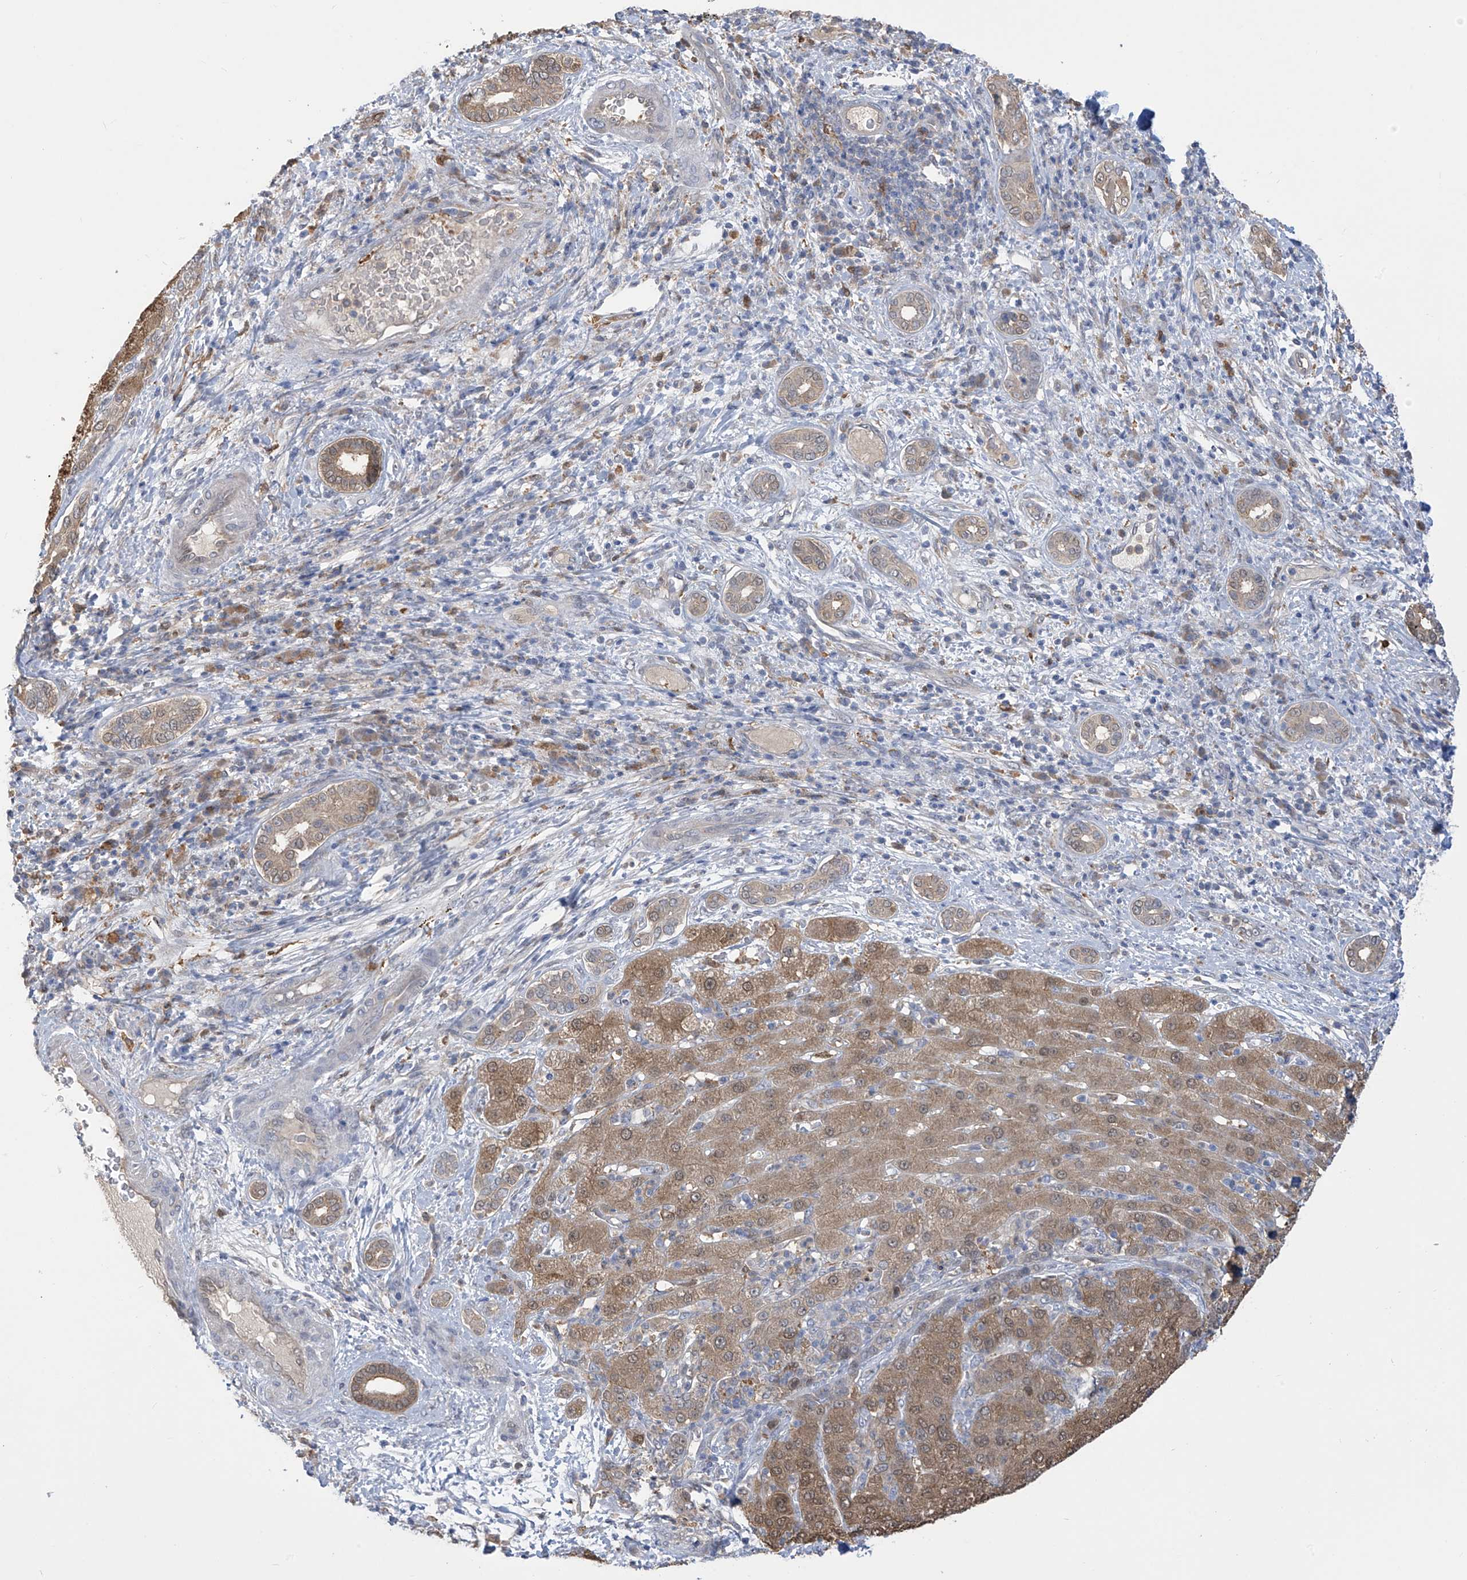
{"staining": {"intensity": "moderate", "quantity": ">75%", "location": "cytoplasmic/membranous,nuclear"}, "tissue": "liver cancer", "cell_type": "Tumor cells", "image_type": "cancer", "snomed": [{"axis": "morphology", "description": "Carcinoma, Hepatocellular, NOS"}, {"axis": "topography", "description": "Liver"}], "caption": "The immunohistochemical stain labels moderate cytoplasmic/membranous and nuclear positivity in tumor cells of hepatocellular carcinoma (liver) tissue.", "gene": "IDH1", "patient": {"sex": "male", "age": 65}}